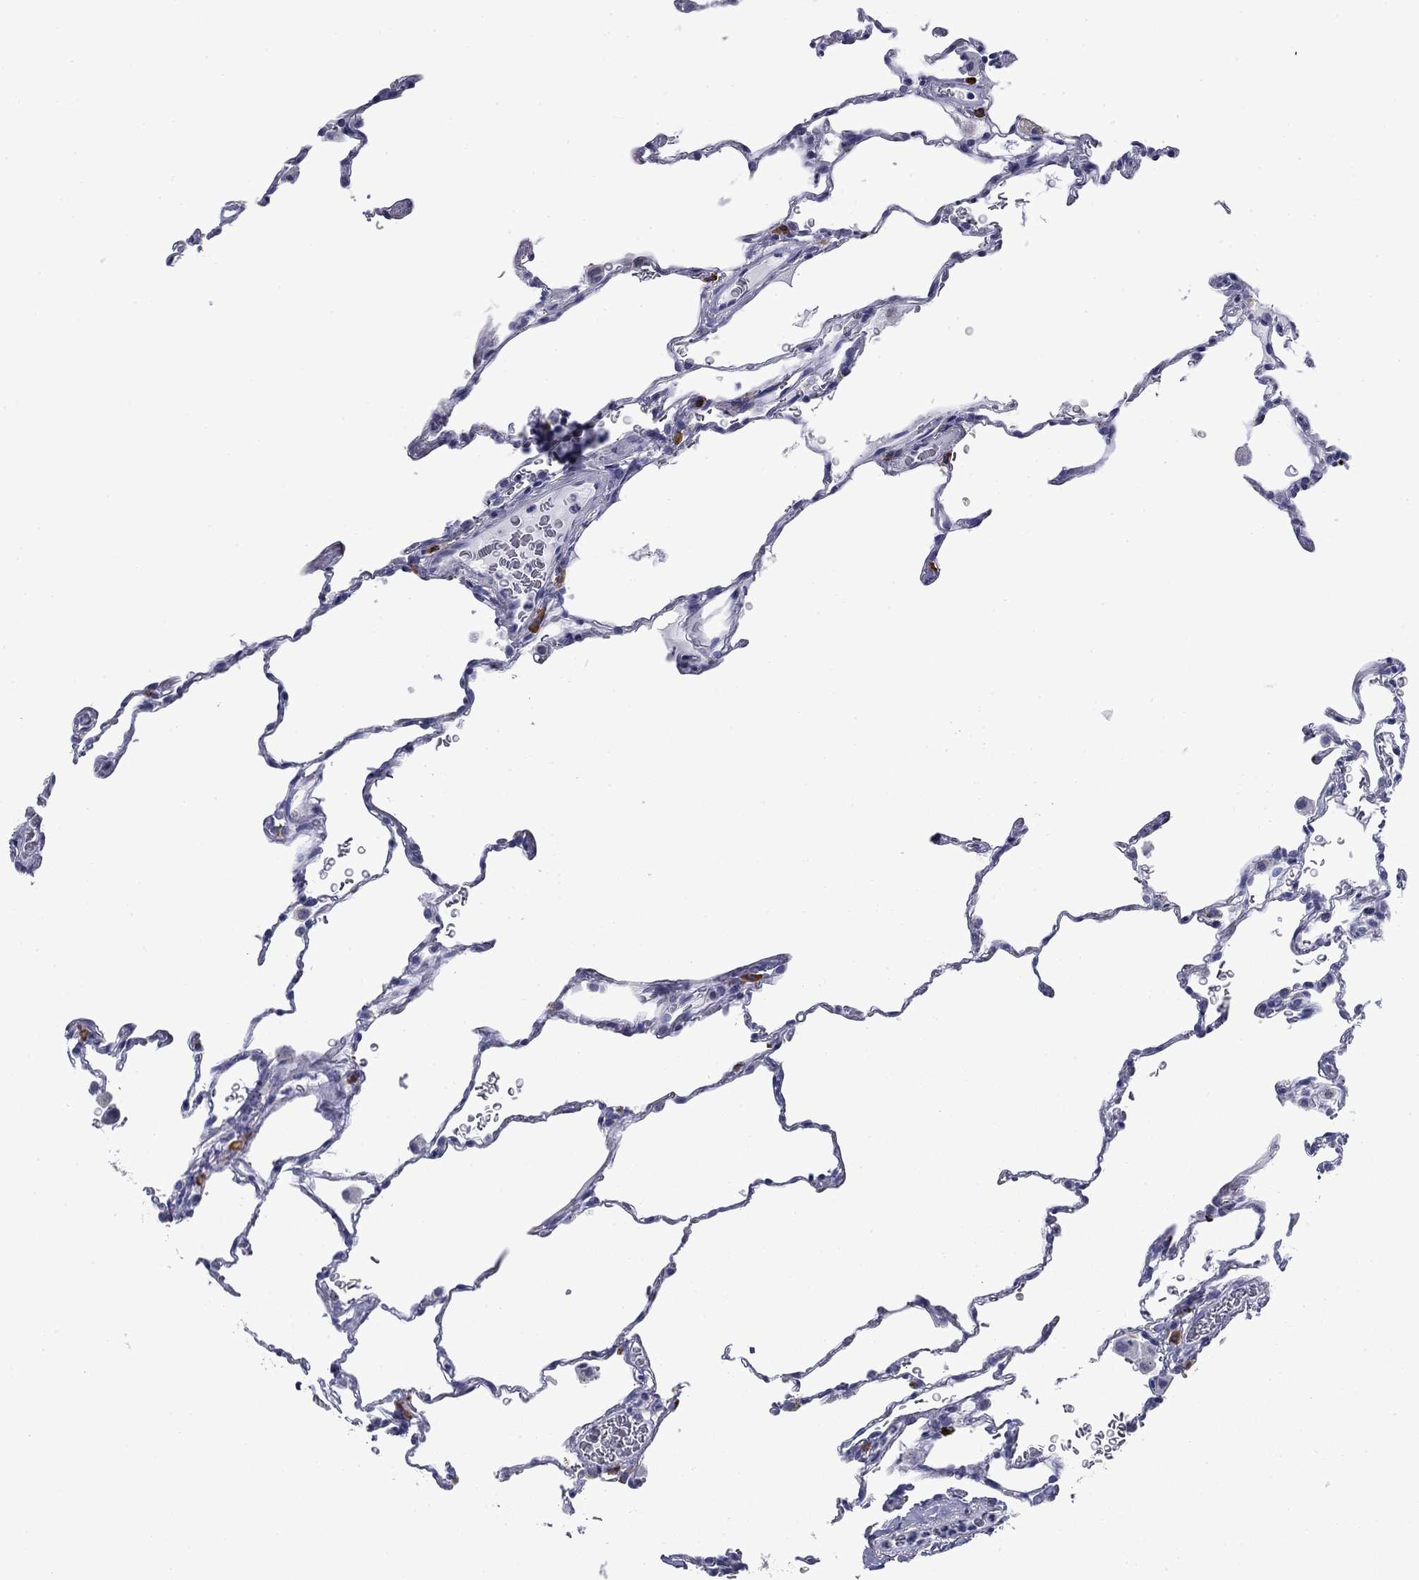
{"staining": {"intensity": "negative", "quantity": "none", "location": "none"}, "tissue": "lung", "cell_type": "Alveolar cells", "image_type": "normal", "snomed": [{"axis": "morphology", "description": "Normal tissue, NOS"}, {"axis": "morphology", "description": "Adenocarcinoma, metastatic, NOS"}, {"axis": "topography", "description": "Lung"}], "caption": "This is an immunohistochemistry (IHC) photomicrograph of unremarkable human lung. There is no staining in alveolar cells.", "gene": "BCL2L14", "patient": {"sex": "male", "age": 45}}